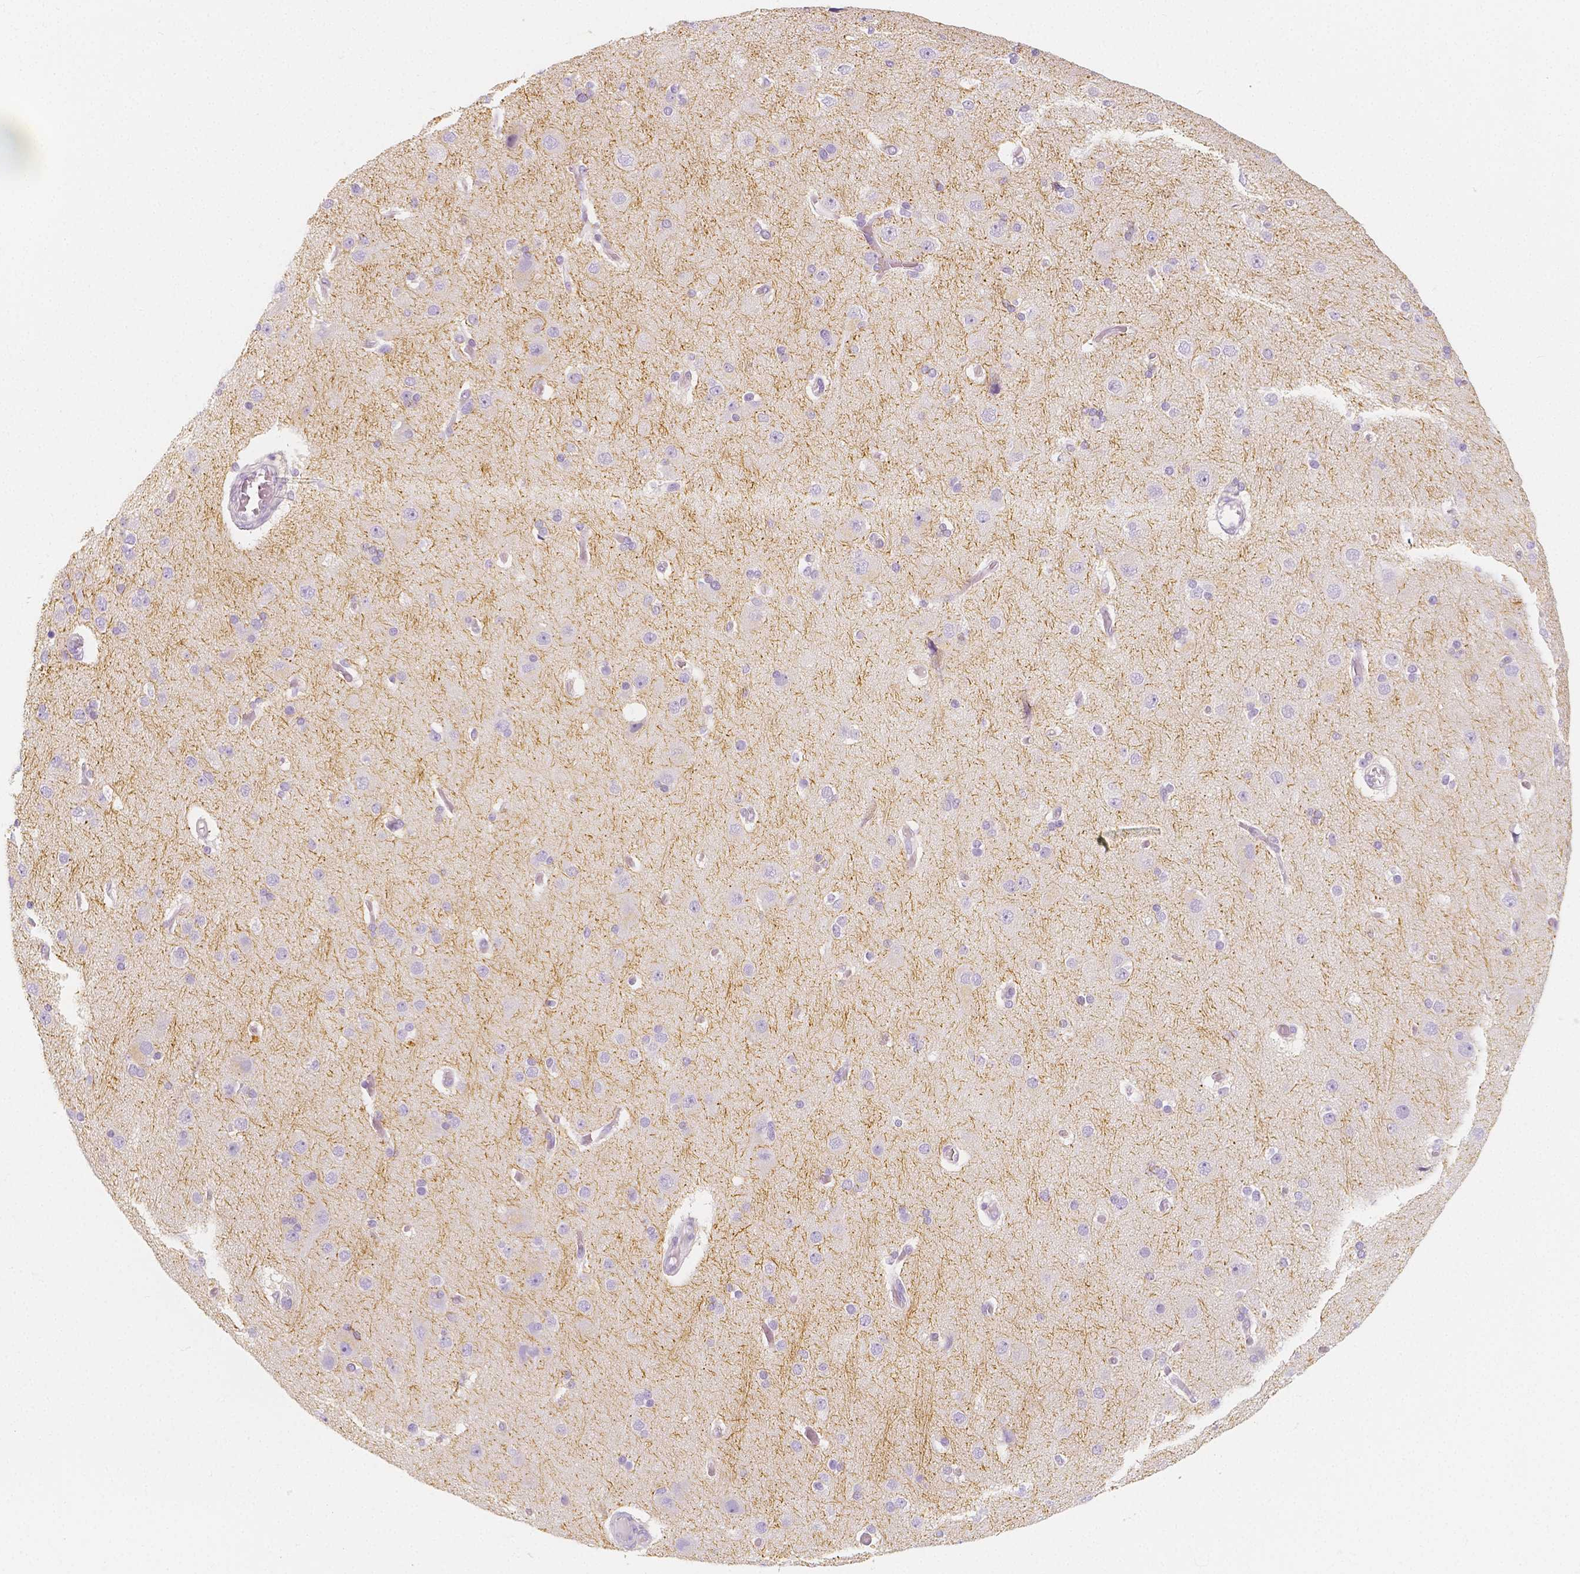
{"staining": {"intensity": "negative", "quantity": "none", "location": "none"}, "tissue": "cerebral cortex", "cell_type": "Endothelial cells", "image_type": "normal", "snomed": [{"axis": "morphology", "description": "Normal tissue, NOS"}, {"axis": "morphology", "description": "Glioma, malignant, High grade"}, {"axis": "topography", "description": "Cerebral cortex"}], "caption": "Protein analysis of unremarkable cerebral cortex exhibits no significant staining in endothelial cells. (DAB IHC visualized using brightfield microscopy, high magnification).", "gene": "BATF", "patient": {"sex": "male", "age": 71}}